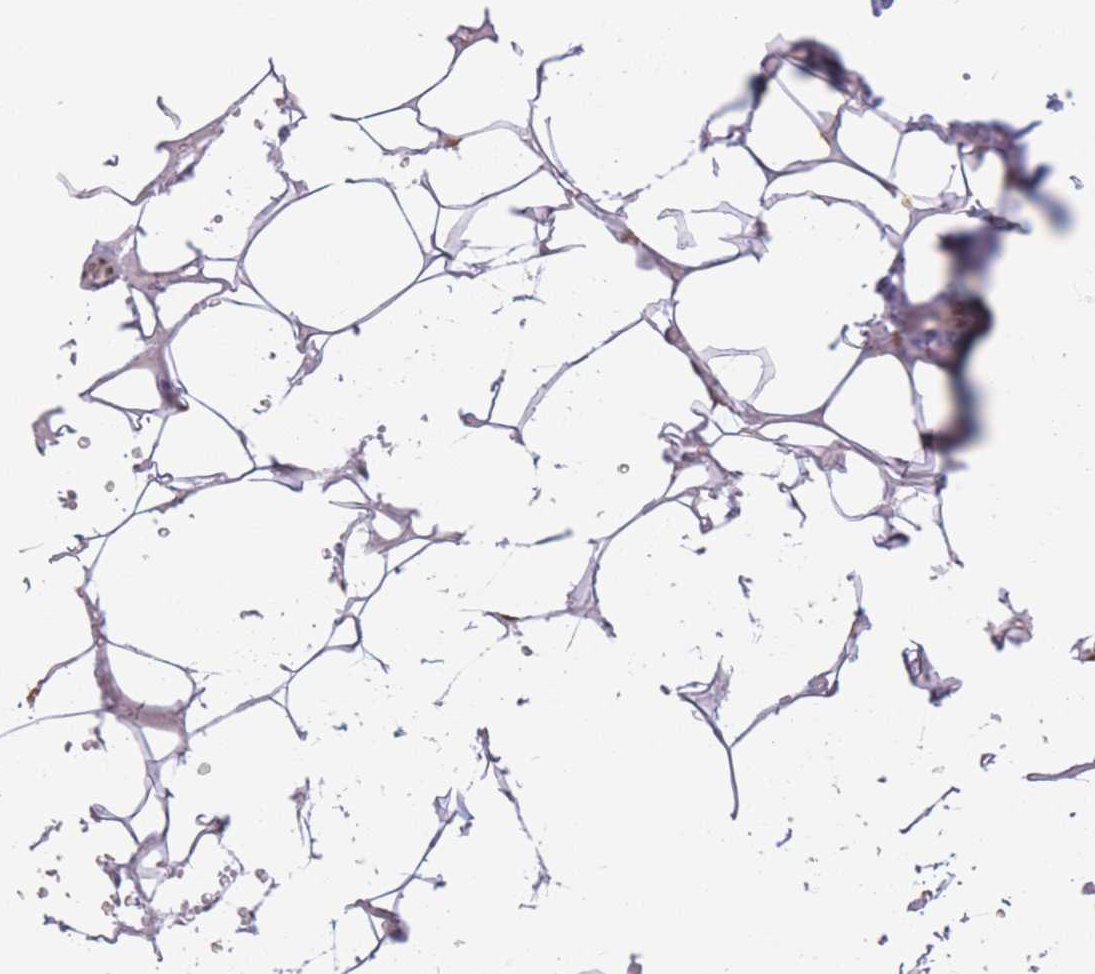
{"staining": {"intensity": "negative", "quantity": "none", "location": "none"}, "tissue": "adipose tissue", "cell_type": "Adipocytes", "image_type": "normal", "snomed": [{"axis": "morphology", "description": "Normal tissue, NOS"}, {"axis": "topography", "description": "Salivary gland"}, {"axis": "topography", "description": "Peripheral nerve tissue"}], "caption": "A high-resolution photomicrograph shows immunohistochemistry staining of unremarkable adipose tissue, which displays no significant staining in adipocytes.", "gene": "RYK", "patient": {"sex": "male", "age": 38}}